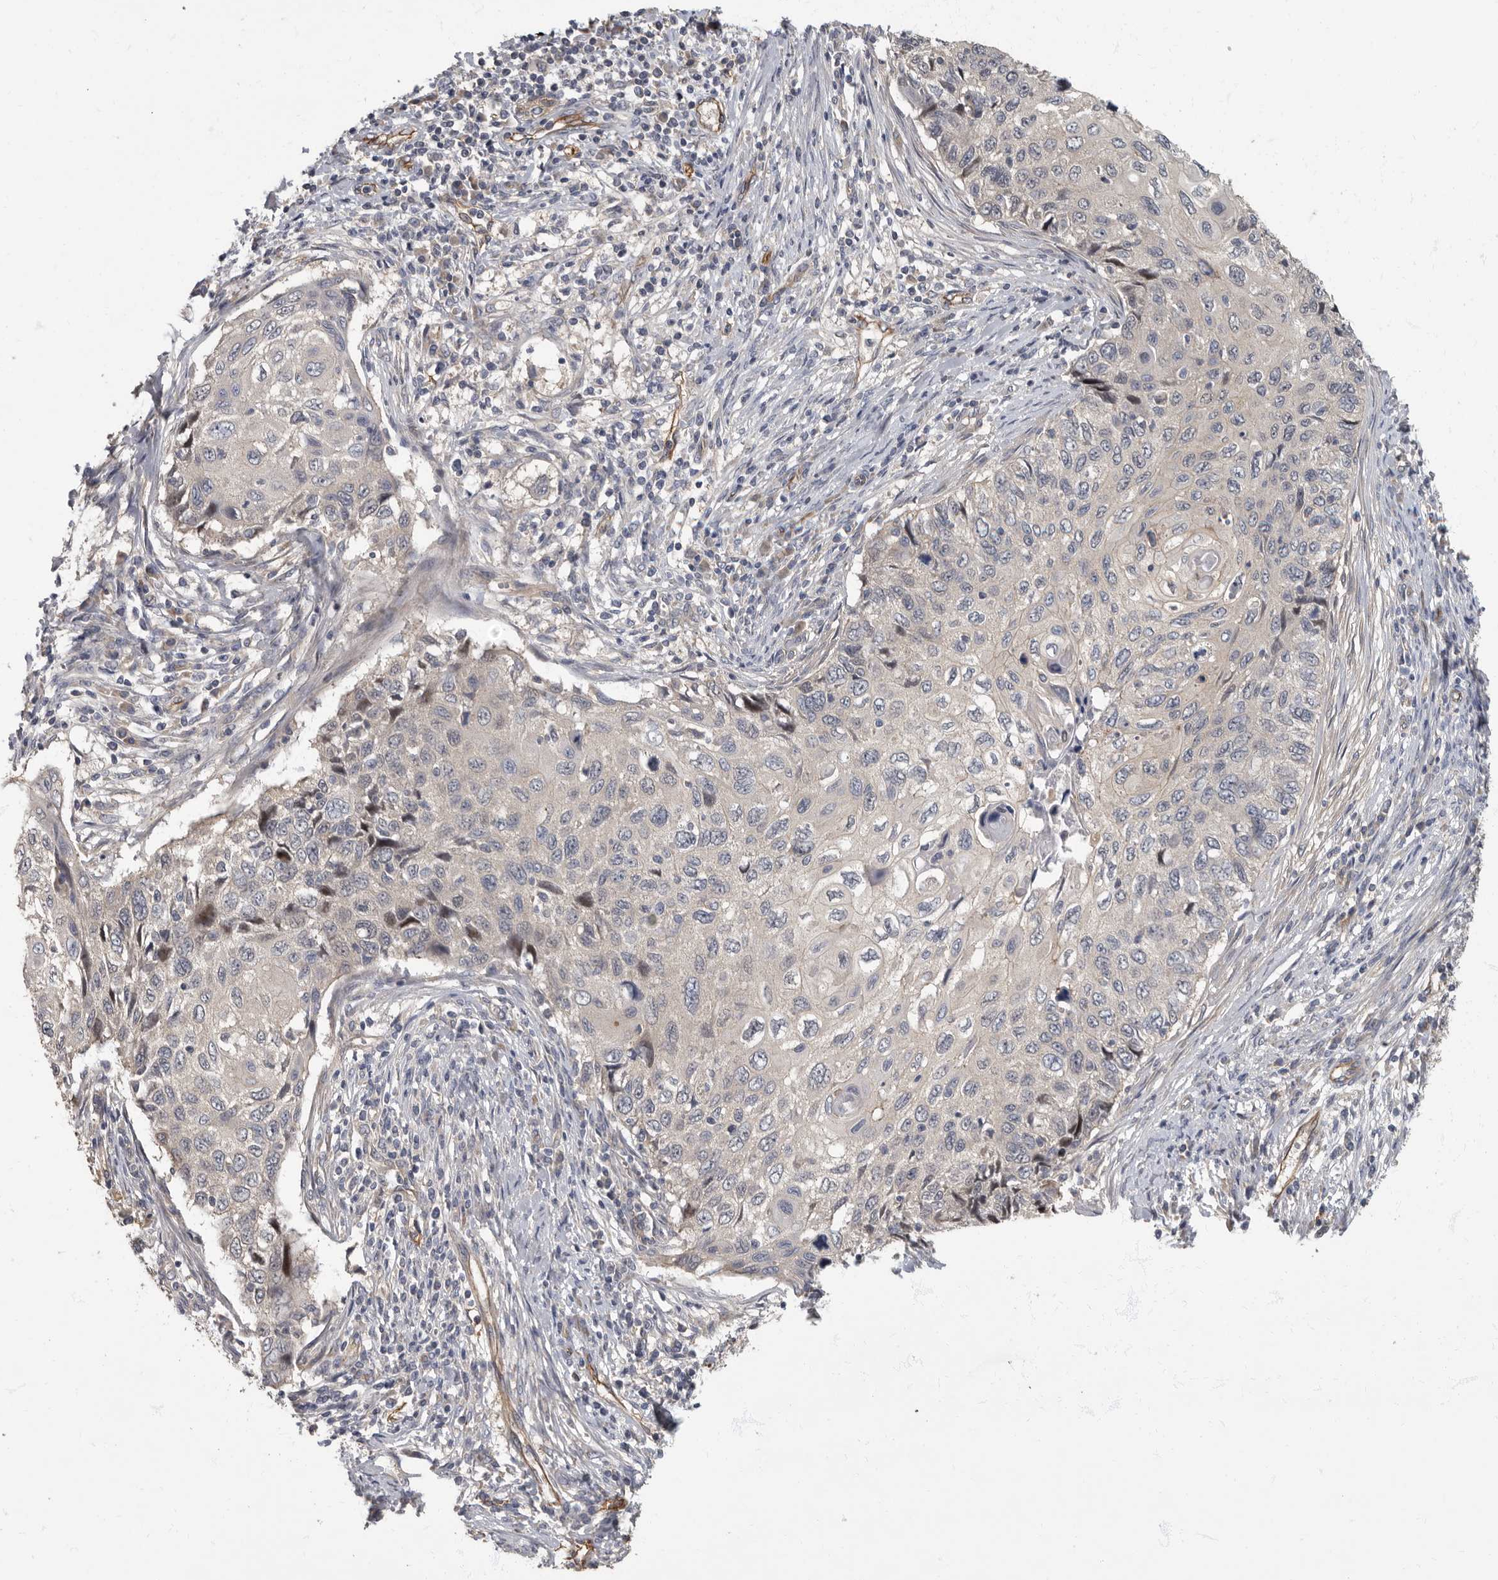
{"staining": {"intensity": "negative", "quantity": "none", "location": "none"}, "tissue": "cervical cancer", "cell_type": "Tumor cells", "image_type": "cancer", "snomed": [{"axis": "morphology", "description": "Squamous cell carcinoma, NOS"}, {"axis": "topography", "description": "Cervix"}], "caption": "An image of human cervical squamous cell carcinoma is negative for staining in tumor cells.", "gene": "PDK1", "patient": {"sex": "female", "age": 70}}